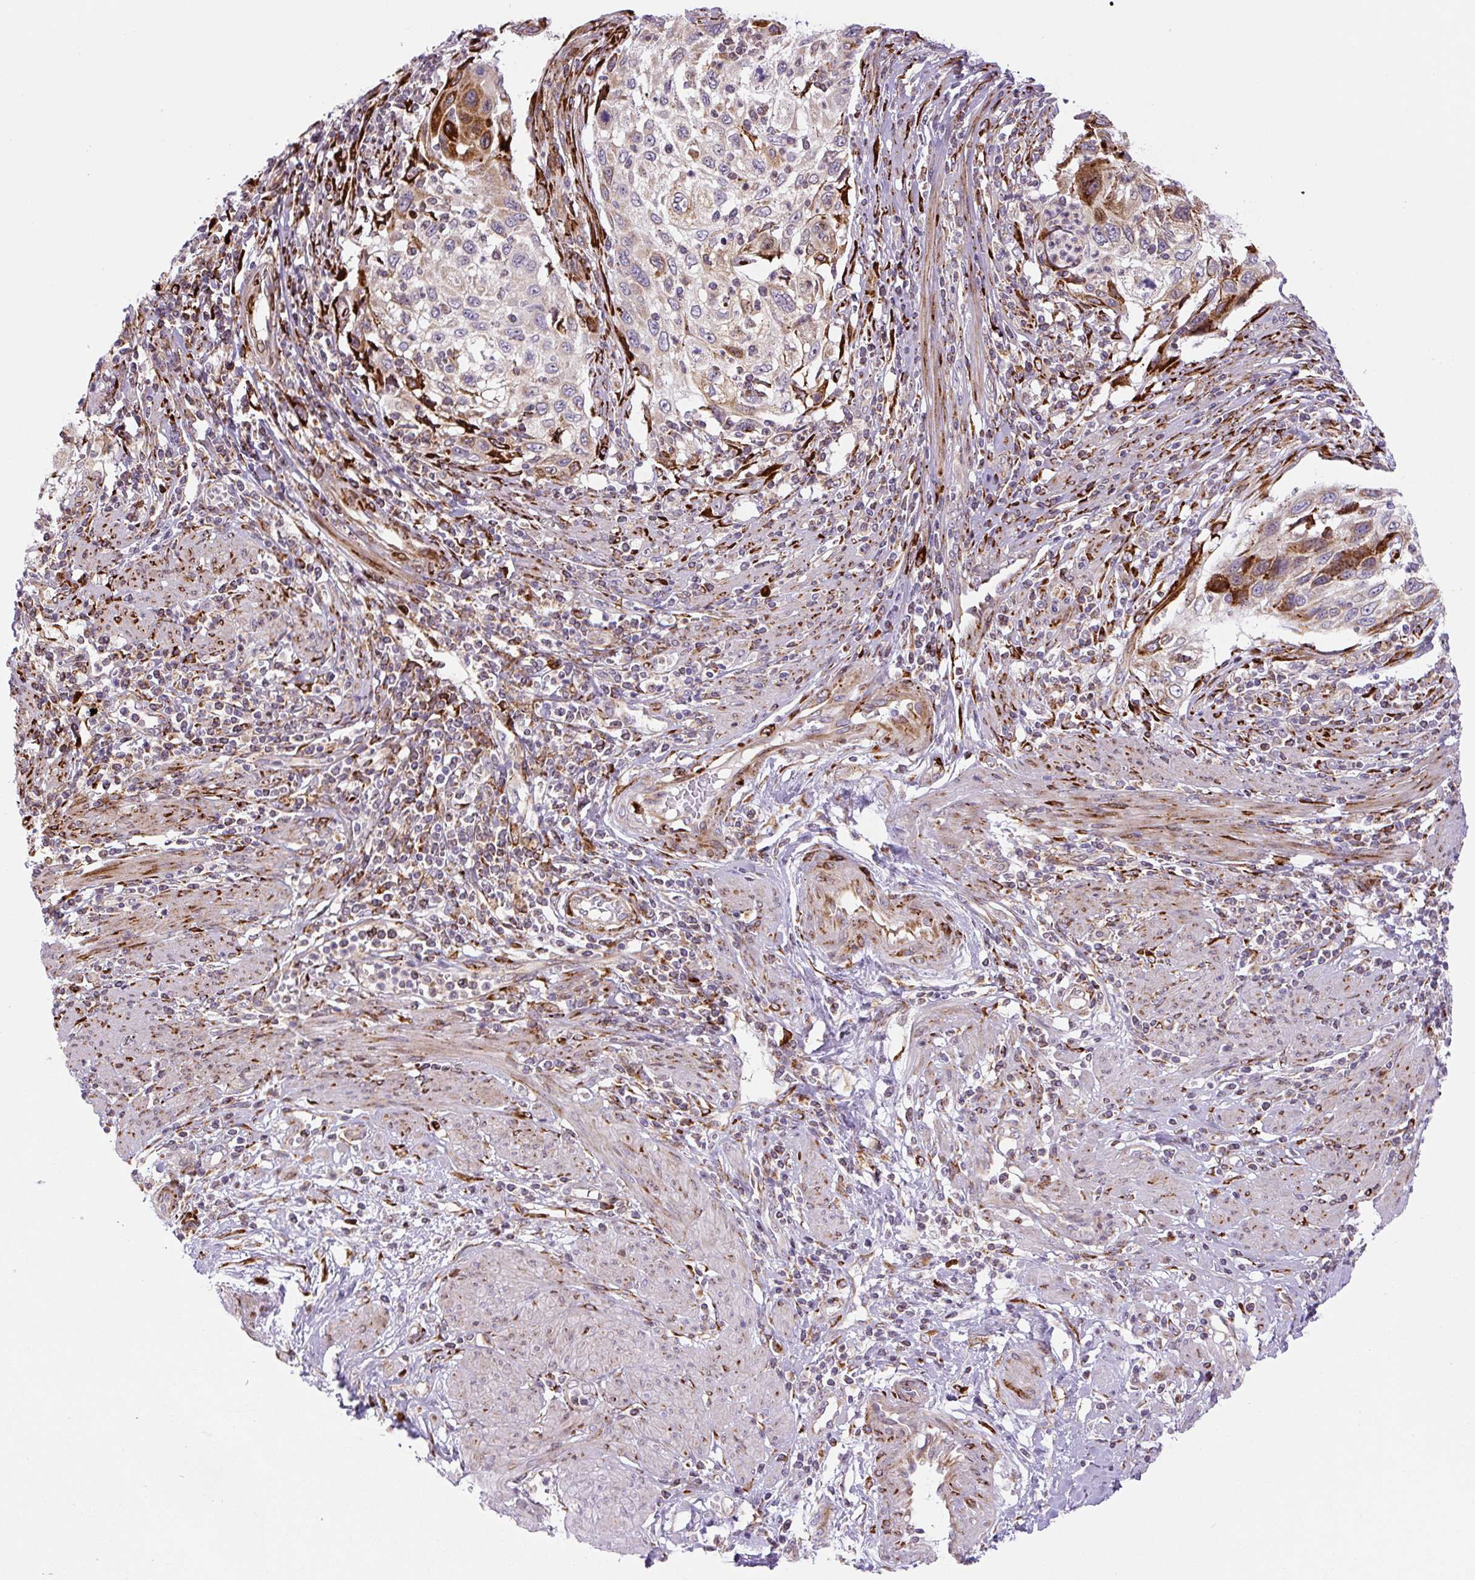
{"staining": {"intensity": "moderate", "quantity": "<25%", "location": "cytoplasmic/membranous"}, "tissue": "cervical cancer", "cell_type": "Tumor cells", "image_type": "cancer", "snomed": [{"axis": "morphology", "description": "Squamous cell carcinoma, NOS"}, {"axis": "topography", "description": "Cervix"}], "caption": "Moderate cytoplasmic/membranous expression for a protein is seen in approximately <25% of tumor cells of squamous cell carcinoma (cervical) using immunohistochemistry.", "gene": "DISP3", "patient": {"sex": "female", "age": 70}}